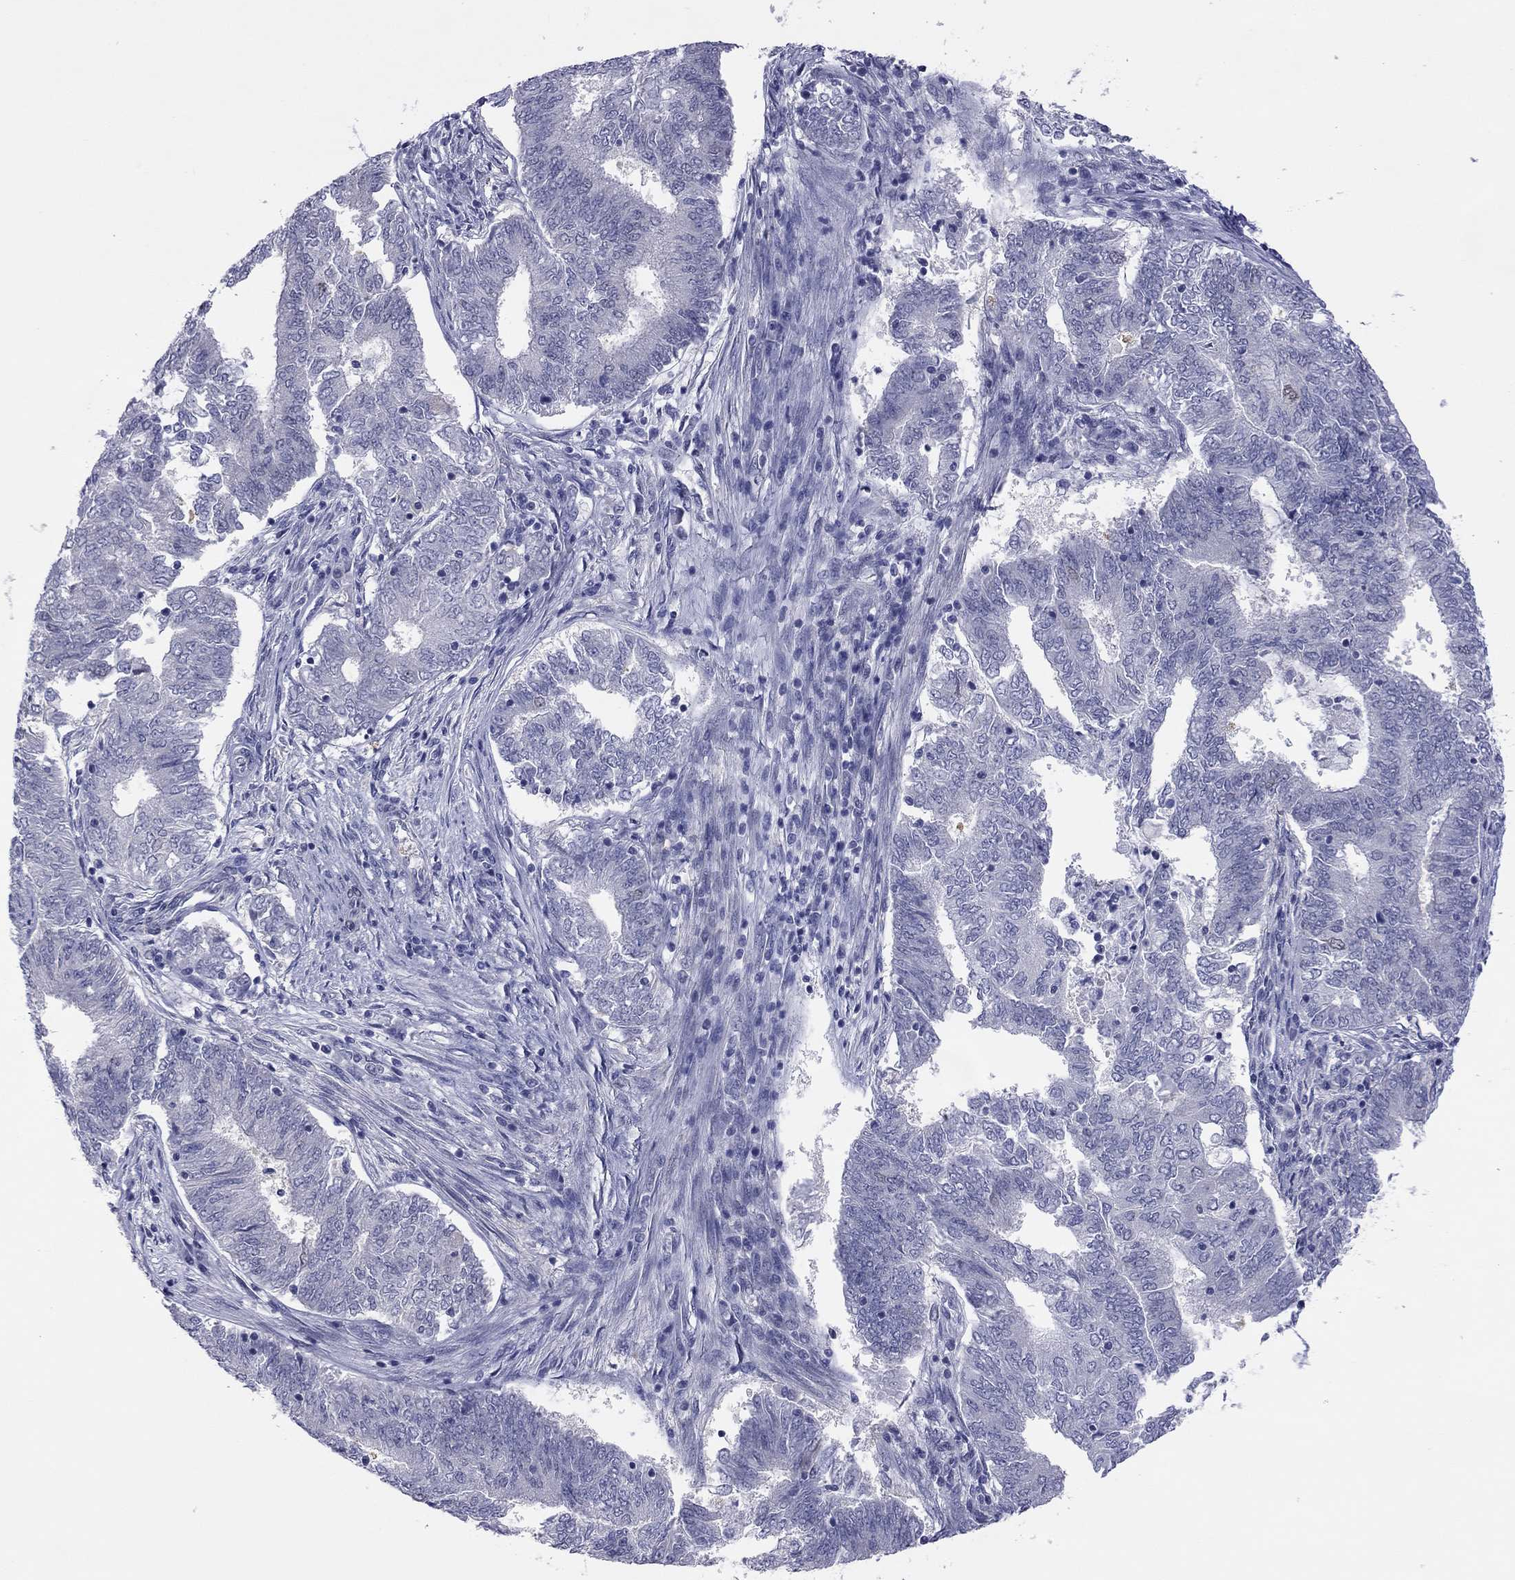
{"staining": {"intensity": "negative", "quantity": "none", "location": "none"}, "tissue": "endometrial cancer", "cell_type": "Tumor cells", "image_type": "cancer", "snomed": [{"axis": "morphology", "description": "Adenocarcinoma, NOS"}, {"axis": "topography", "description": "Endometrium"}], "caption": "IHC micrograph of neoplastic tissue: human adenocarcinoma (endometrial) stained with DAB demonstrates no significant protein staining in tumor cells.", "gene": "POU5F2", "patient": {"sex": "female", "age": 62}}